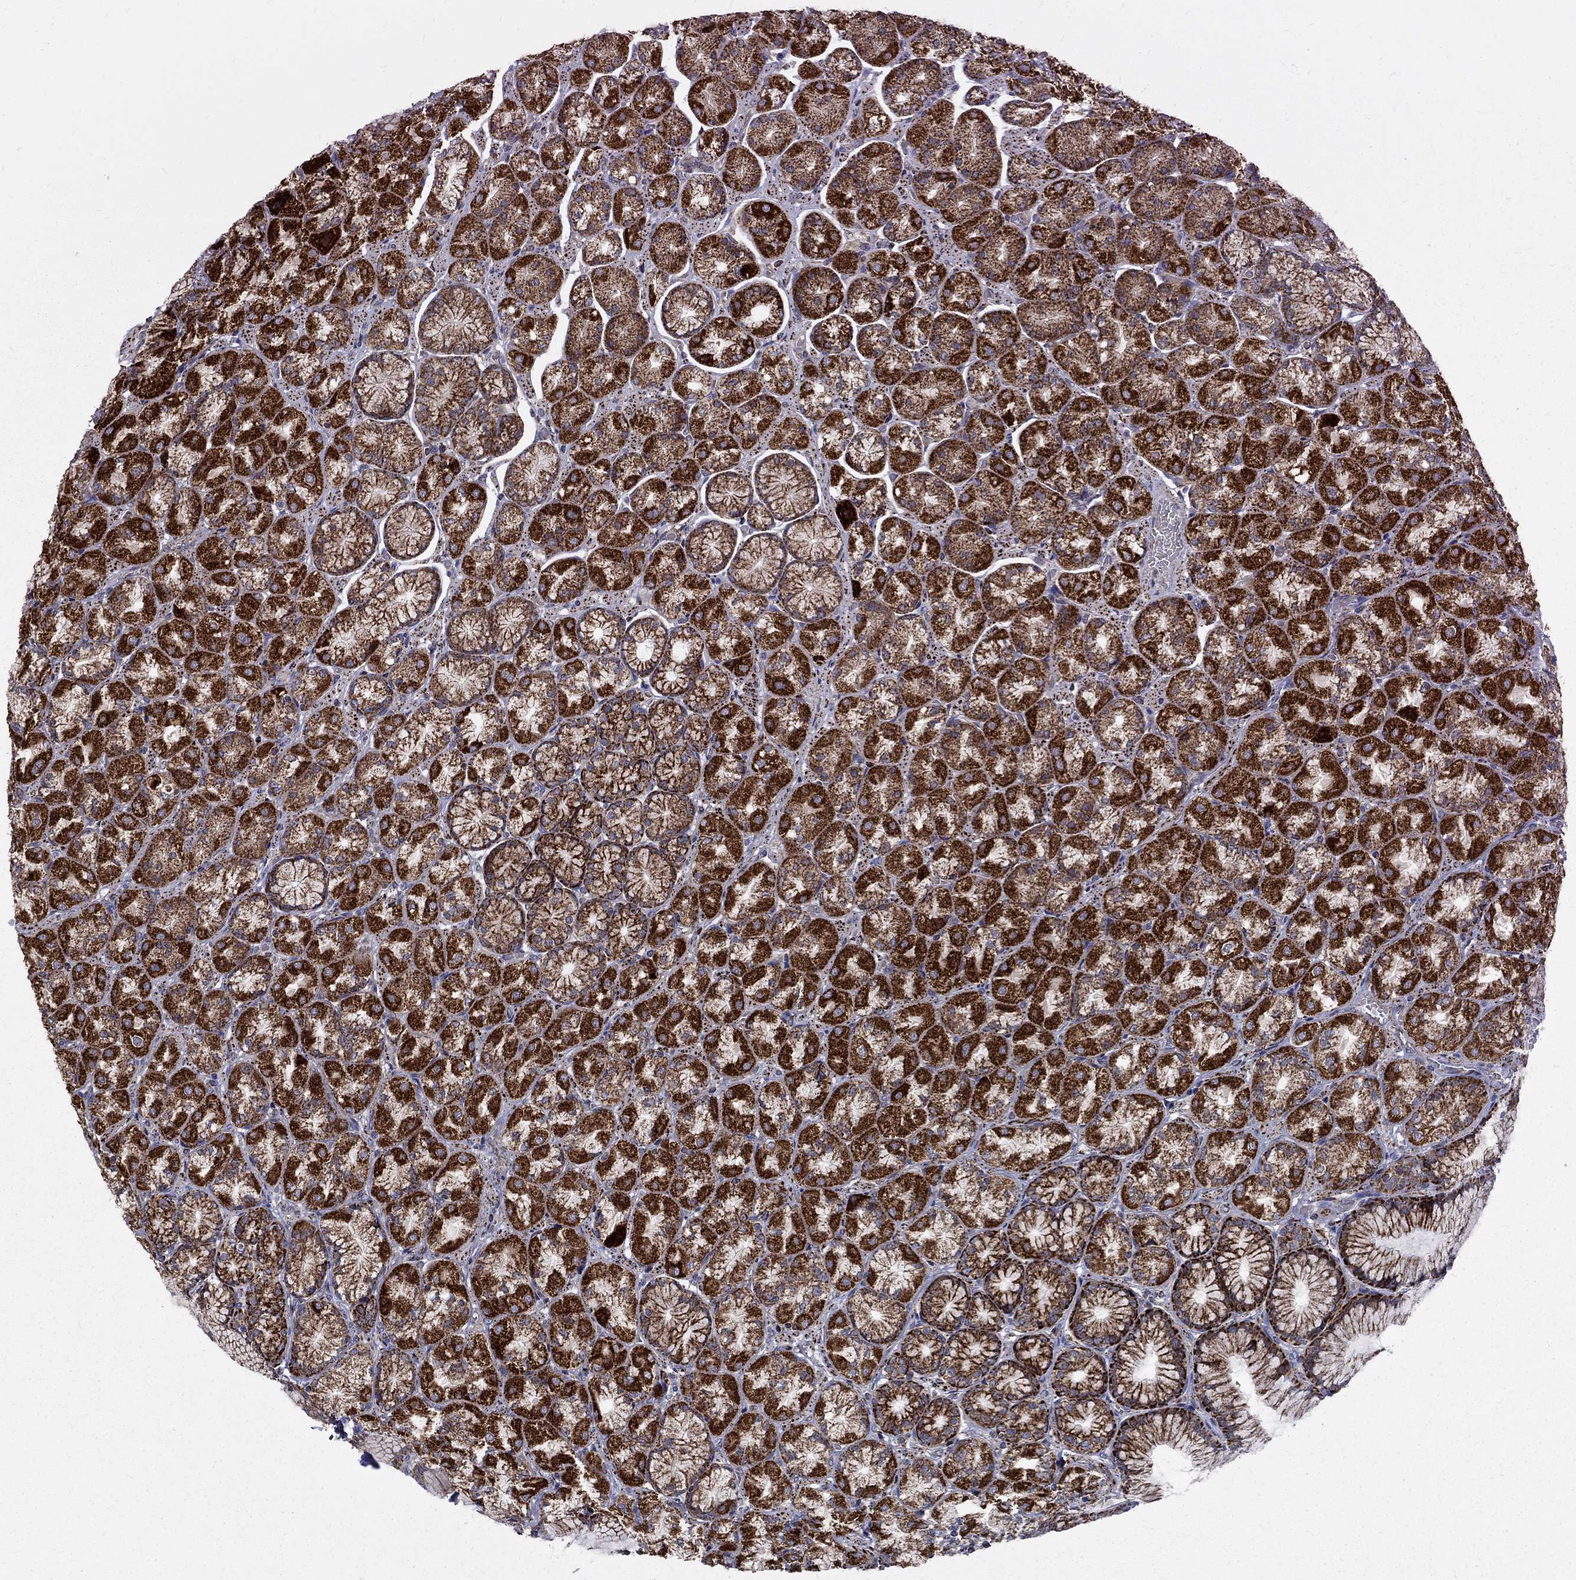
{"staining": {"intensity": "strong", "quantity": ">75%", "location": "cytoplasmic/membranous"}, "tissue": "stomach", "cell_type": "Glandular cells", "image_type": "normal", "snomed": [{"axis": "morphology", "description": "Normal tissue, NOS"}, {"axis": "morphology", "description": "Adenocarcinoma, NOS"}, {"axis": "morphology", "description": "Adenocarcinoma, High grade"}, {"axis": "topography", "description": "Stomach, upper"}, {"axis": "topography", "description": "Stomach"}], "caption": "Protein staining by immunohistochemistry (IHC) exhibits strong cytoplasmic/membranous staining in approximately >75% of glandular cells in unremarkable stomach. (DAB IHC with brightfield microscopy, high magnification).", "gene": "ALDH1B1", "patient": {"sex": "female", "age": 65}}